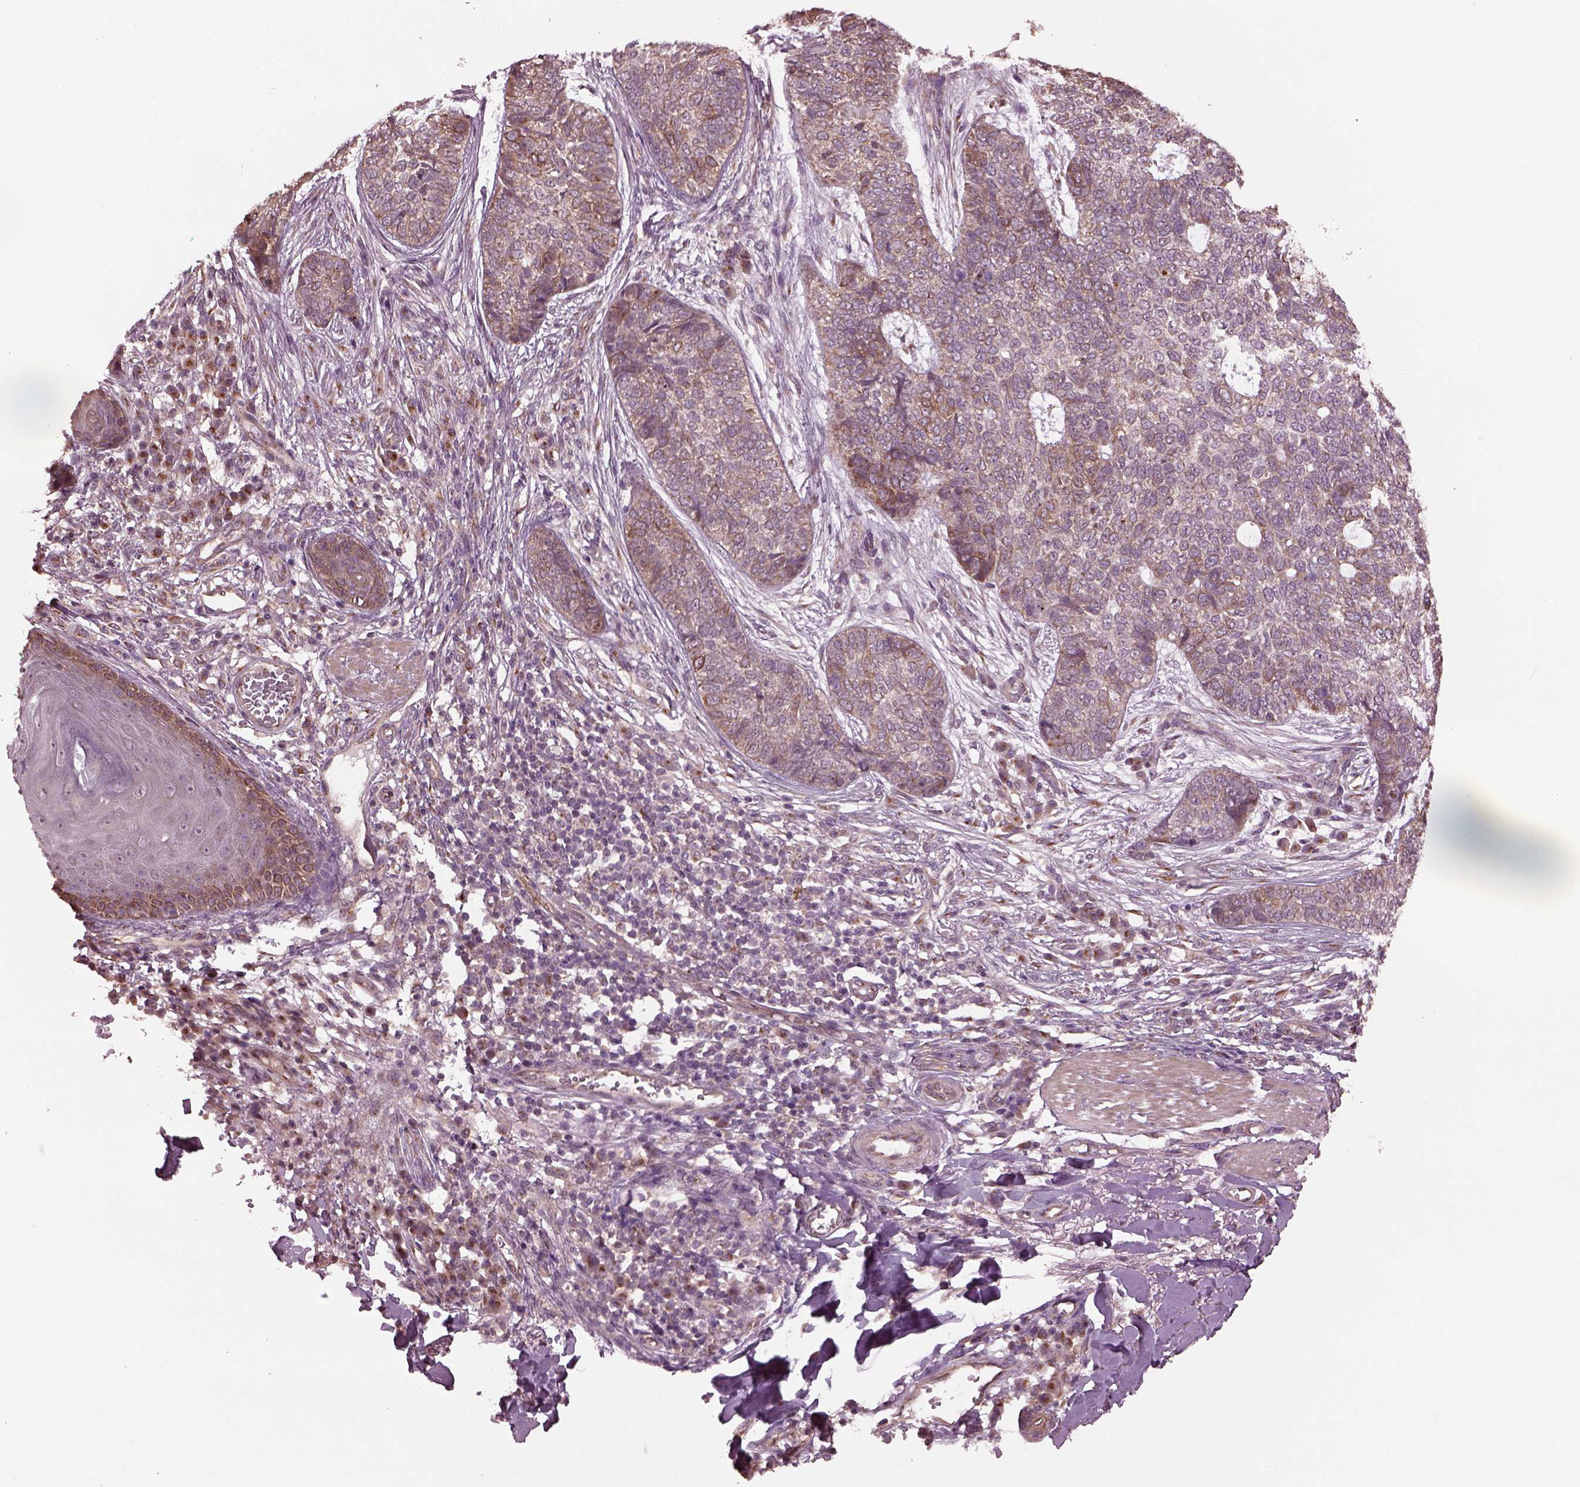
{"staining": {"intensity": "moderate", "quantity": "<25%", "location": "cytoplasmic/membranous"}, "tissue": "skin cancer", "cell_type": "Tumor cells", "image_type": "cancer", "snomed": [{"axis": "morphology", "description": "Basal cell carcinoma"}, {"axis": "topography", "description": "Skin"}], "caption": "Immunohistochemistry (IHC) image of neoplastic tissue: basal cell carcinoma (skin) stained using IHC shows low levels of moderate protein expression localized specifically in the cytoplasmic/membranous of tumor cells, appearing as a cytoplasmic/membranous brown color.", "gene": "RUFY3", "patient": {"sex": "female", "age": 69}}